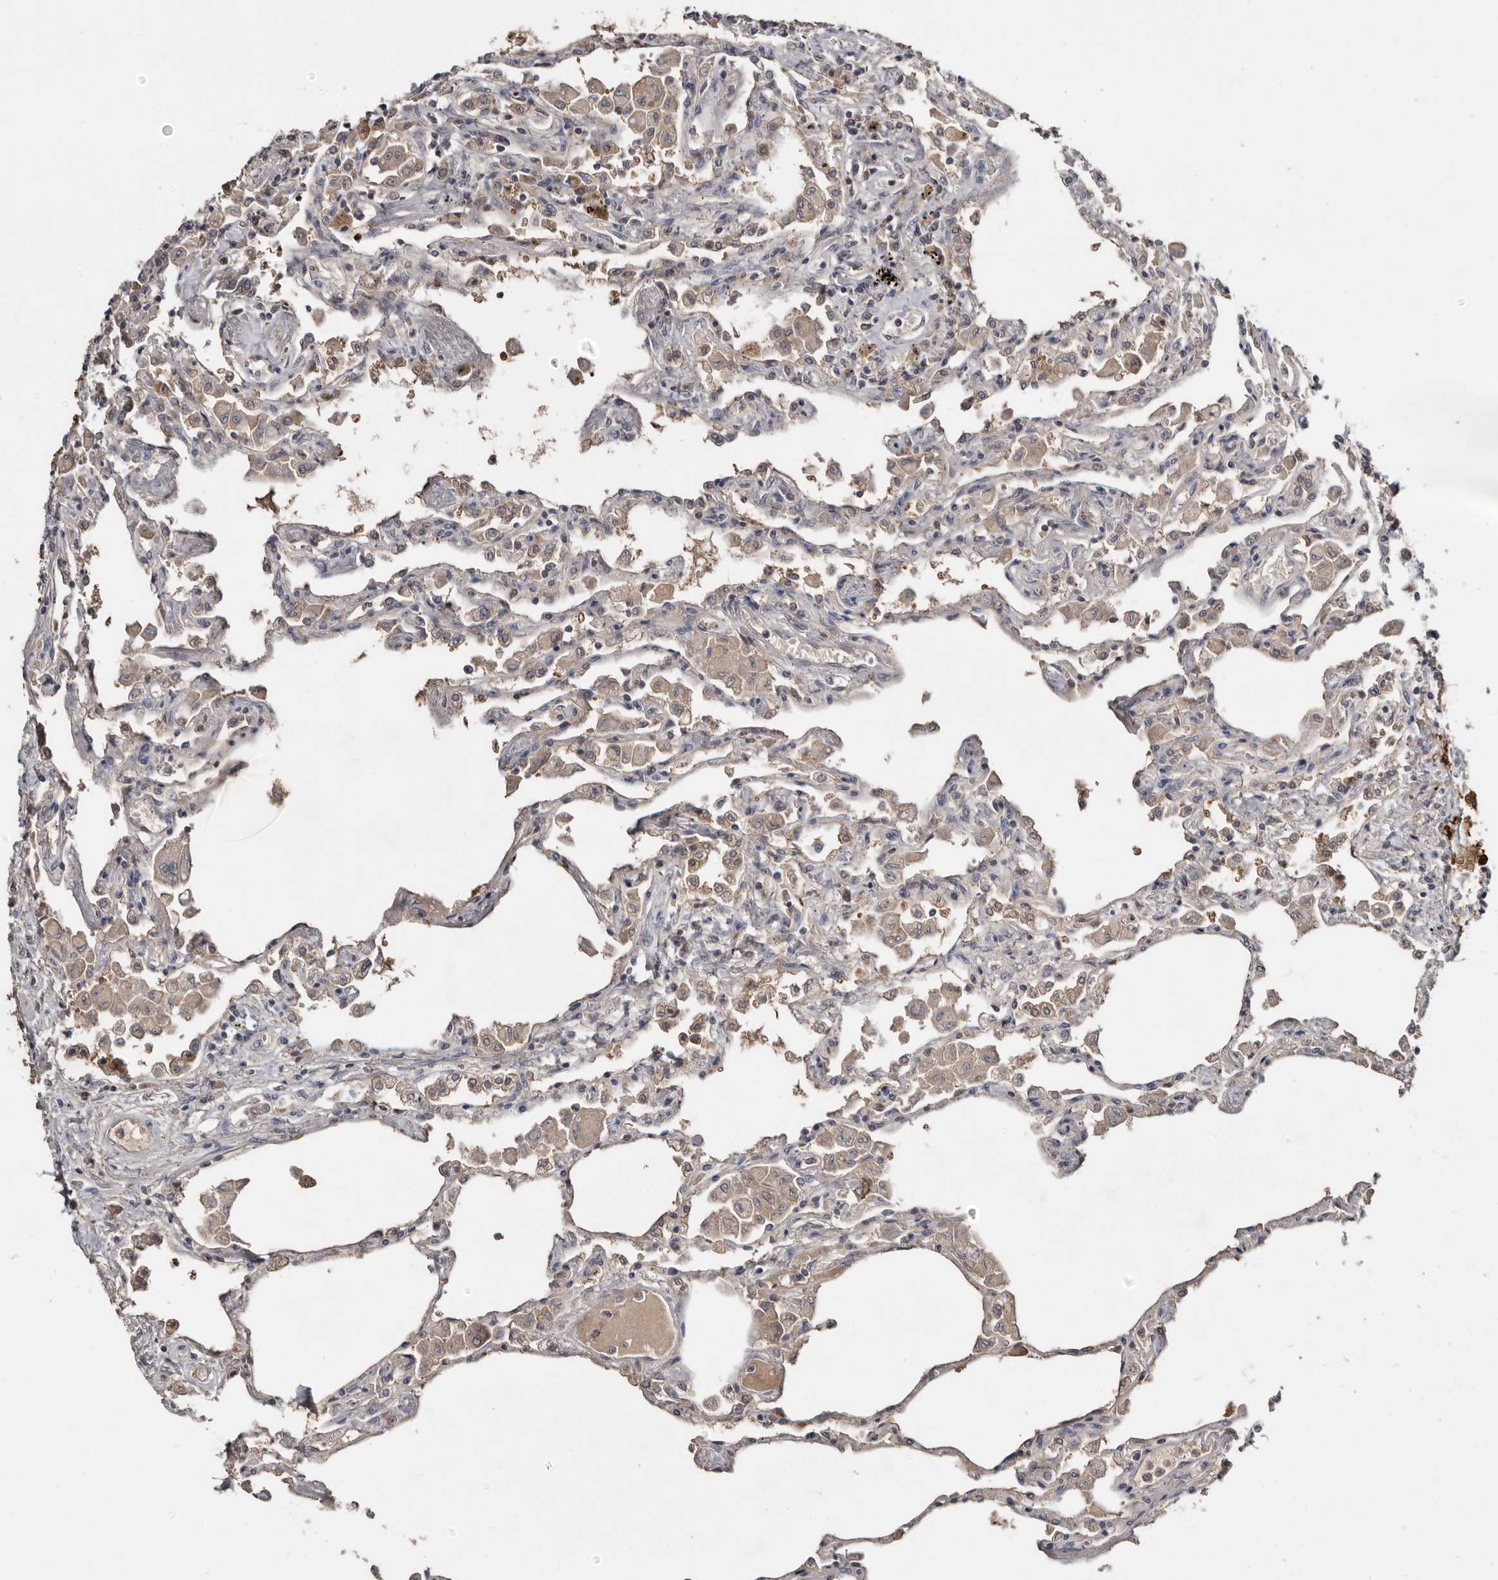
{"staining": {"intensity": "weak", "quantity": "25%-75%", "location": "cytoplasmic/membranous"}, "tissue": "lung", "cell_type": "Alveolar cells", "image_type": "normal", "snomed": [{"axis": "morphology", "description": "Normal tissue, NOS"}, {"axis": "topography", "description": "Bronchus"}, {"axis": "topography", "description": "Lung"}], "caption": "Approximately 25%-75% of alveolar cells in benign human lung demonstrate weak cytoplasmic/membranous protein positivity as visualized by brown immunohistochemical staining.", "gene": "RBKS", "patient": {"sex": "female", "age": 49}}